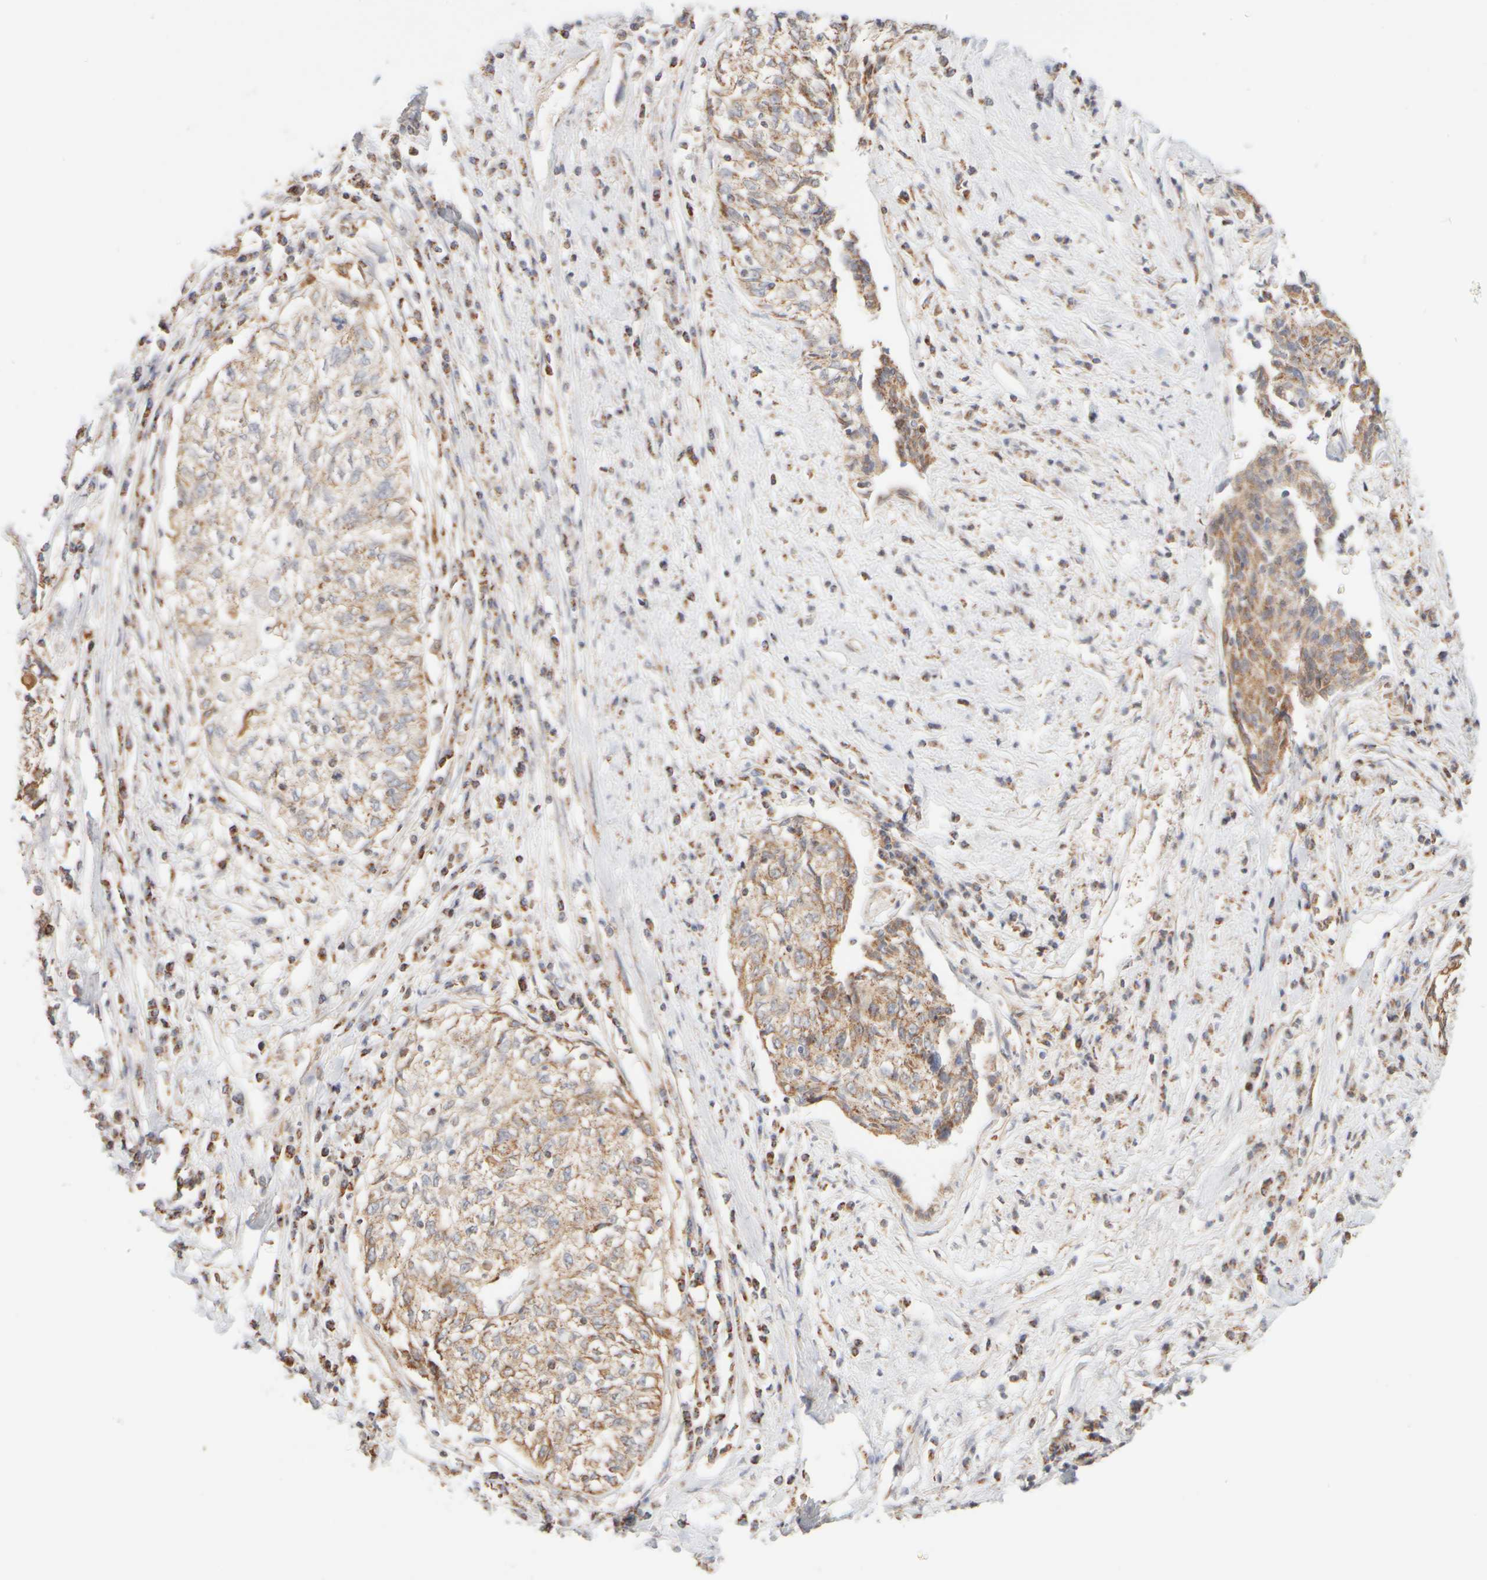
{"staining": {"intensity": "moderate", "quantity": ">75%", "location": "cytoplasmic/membranous"}, "tissue": "cervical cancer", "cell_type": "Tumor cells", "image_type": "cancer", "snomed": [{"axis": "morphology", "description": "Squamous cell carcinoma, NOS"}, {"axis": "topography", "description": "Cervix"}], "caption": "Immunohistochemistry micrograph of cervical squamous cell carcinoma stained for a protein (brown), which exhibits medium levels of moderate cytoplasmic/membranous expression in about >75% of tumor cells.", "gene": "APBB2", "patient": {"sex": "female", "age": 57}}